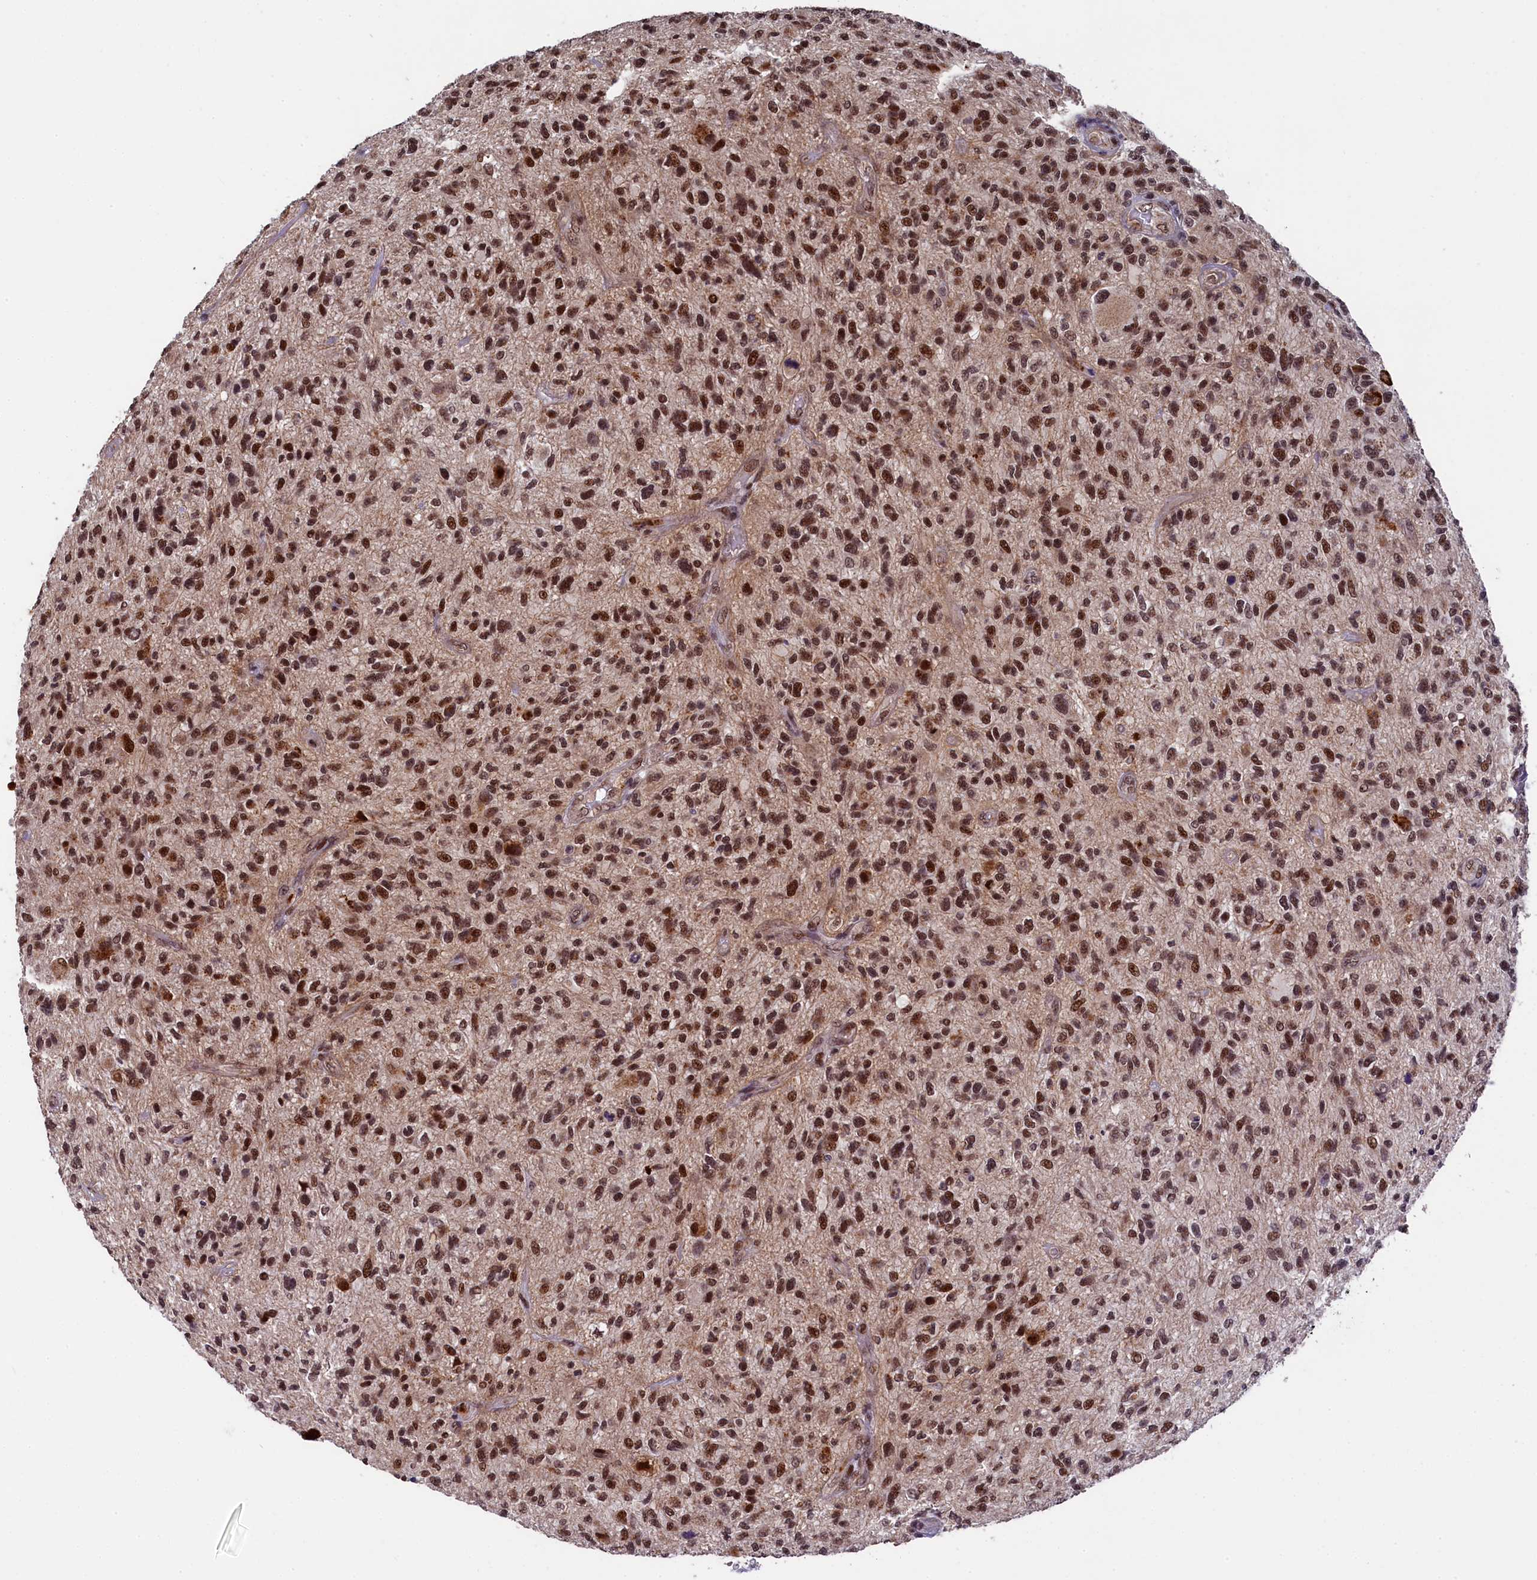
{"staining": {"intensity": "strong", "quantity": ">75%", "location": "nuclear"}, "tissue": "glioma", "cell_type": "Tumor cells", "image_type": "cancer", "snomed": [{"axis": "morphology", "description": "Glioma, malignant, High grade"}, {"axis": "topography", "description": "Brain"}], "caption": "Malignant glioma (high-grade) tissue shows strong nuclear staining in about >75% of tumor cells, visualized by immunohistochemistry.", "gene": "ADIG", "patient": {"sex": "male", "age": 47}}